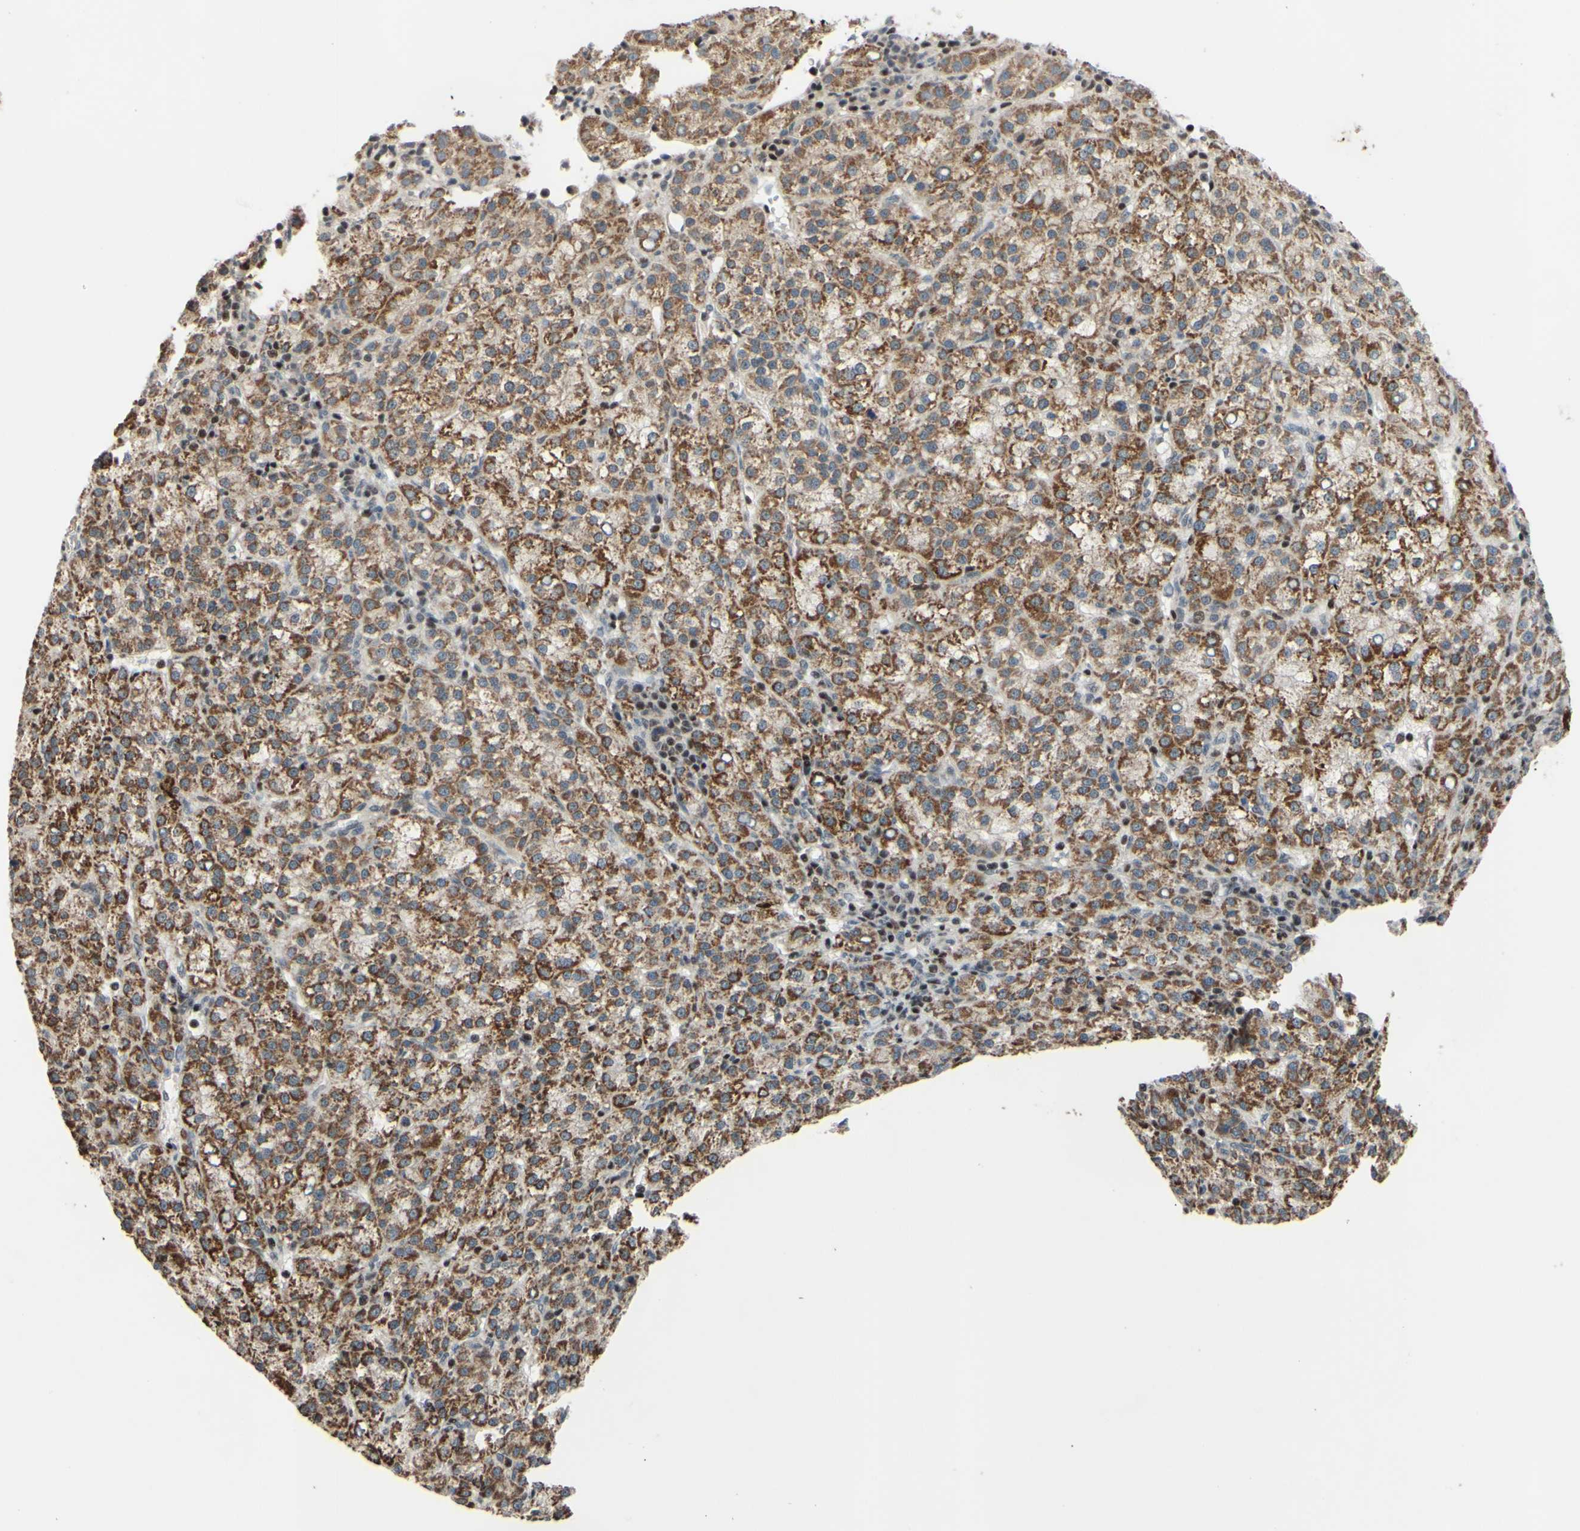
{"staining": {"intensity": "moderate", "quantity": ">75%", "location": "cytoplasmic/membranous"}, "tissue": "liver cancer", "cell_type": "Tumor cells", "image_type": "cancer", "snomed": [{"axis": "morphology", "description": "Carcinoma, Hepatocellular, NOS"}, {"axis": "topography", "description": "Liver"}], "caption": "Immunohistochemical staining of human liver hepatocellular carcinoma reveals moderate cytoplasmic/membranous protein staining in about >75% of tumor cells.", "gene": "SP4", "patient": {"sex": "female", "age": 58}}